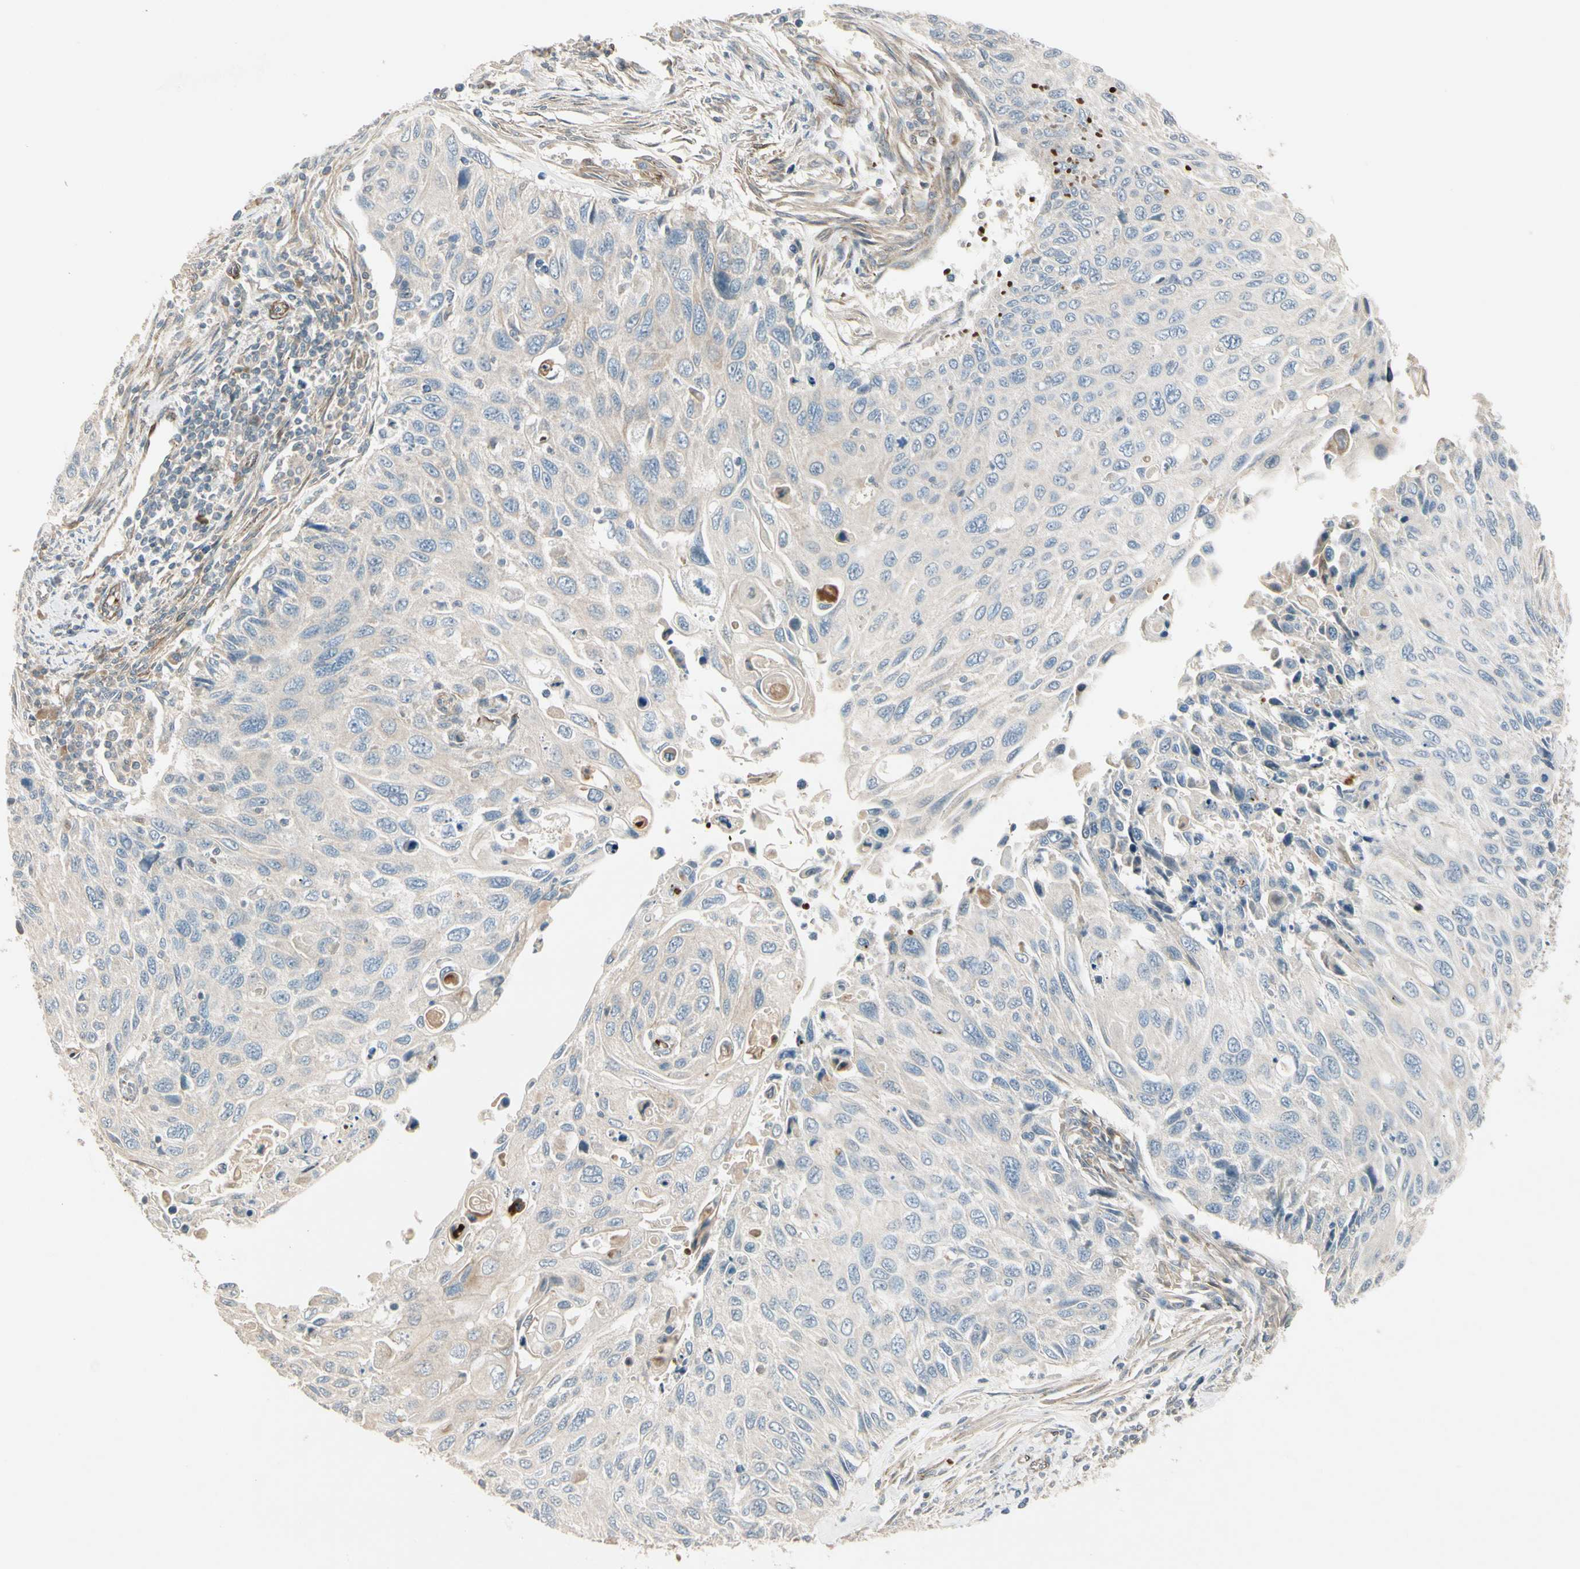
{"staining": {"intensity": "negative", "quantity": "none", "location": "none"}, "tissue": "cervical cancer", "cell_type": "Tumor cells", "image_type": "cancer", "snomed": [{"axis": "morphology", "description": "Squamous cell carcinoma, NOS"}, {"axis": "topography", "description": "Cervix"}], "caption": "Cervical cancer (squamous cell carcinoma) stained for a protein using immunohistochemistry (IHC) exhibits no staining tumor cells.", "gene": "PPP3CB", "patient": {"sex": "female", "age": 70}}